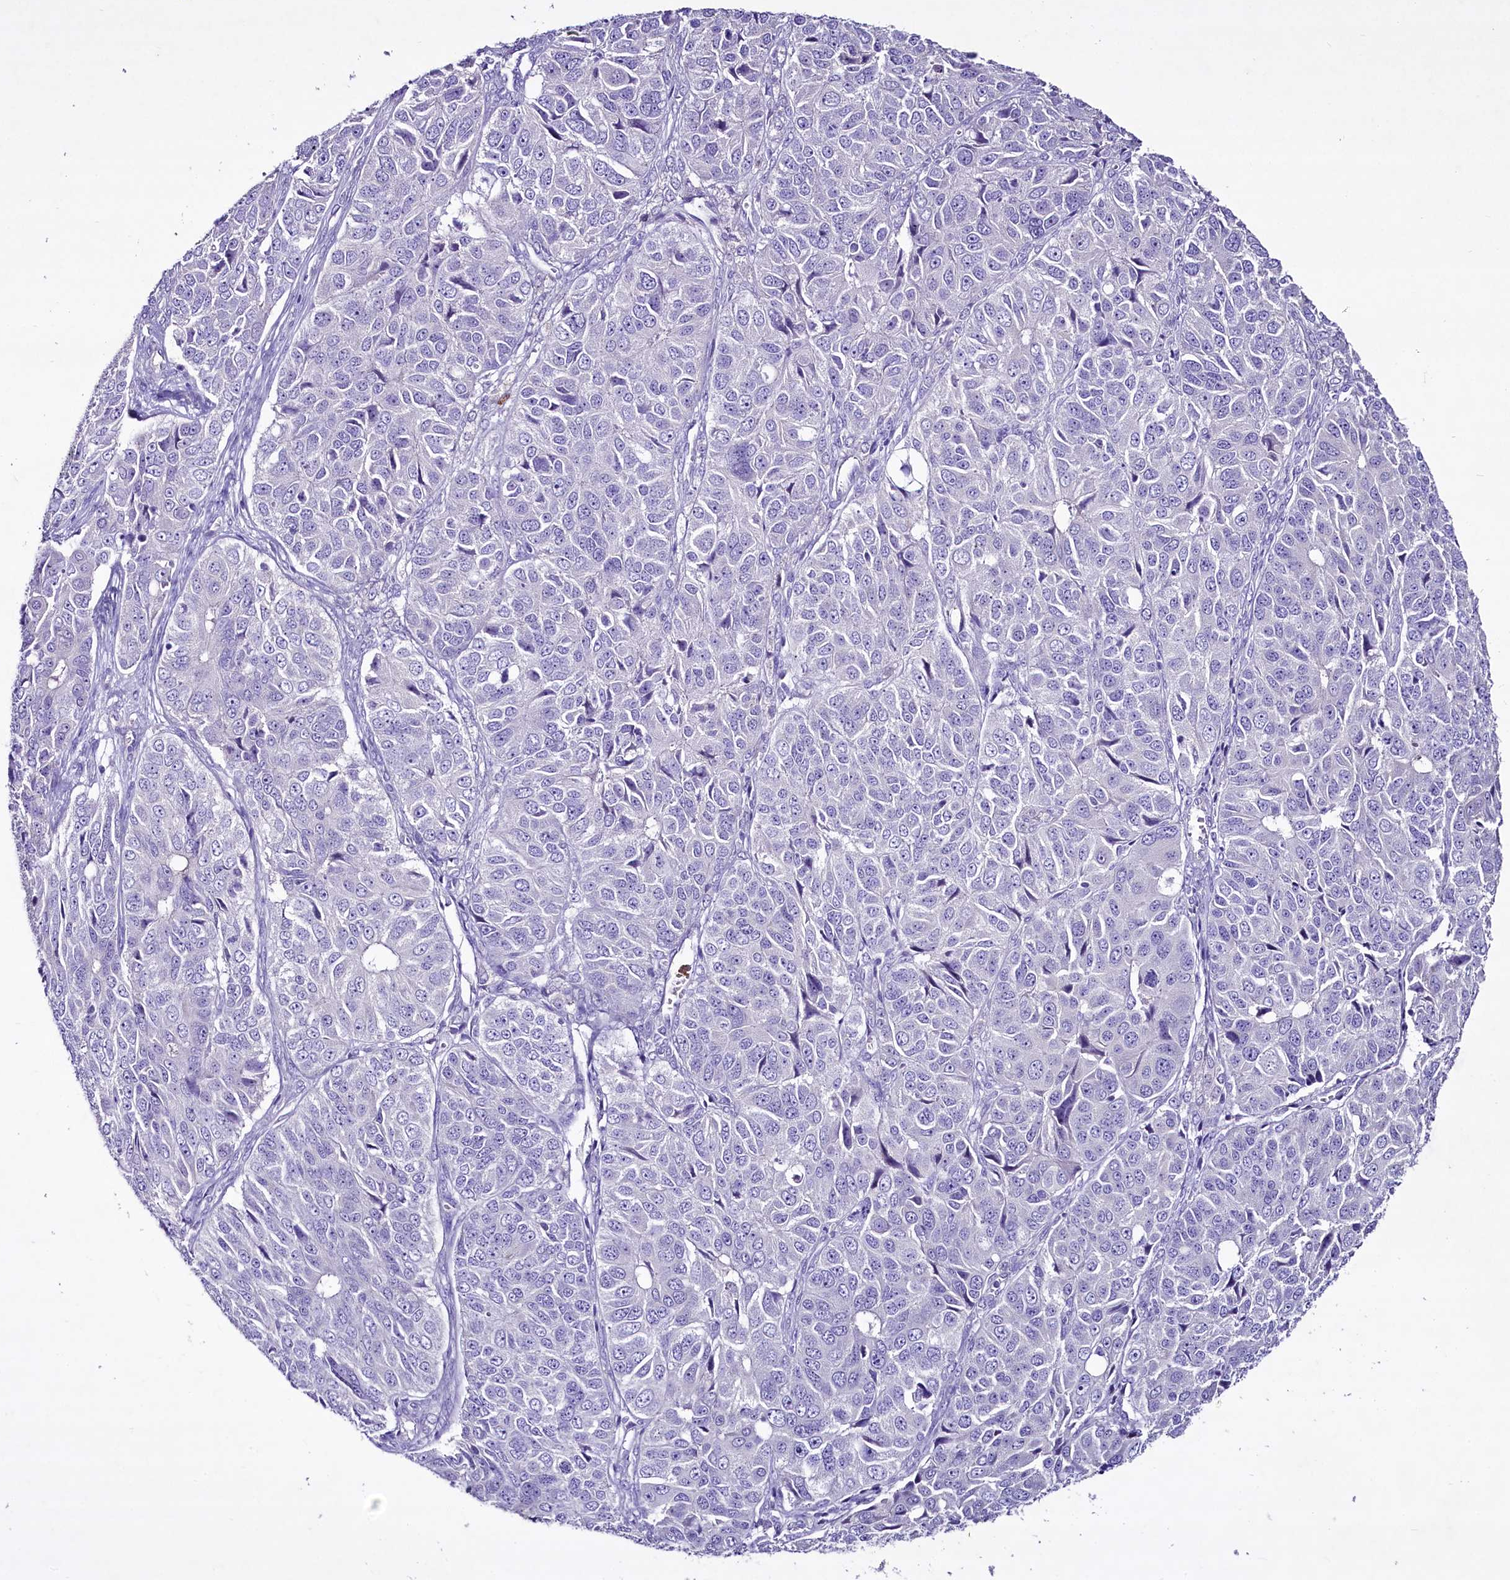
{"staining": {"intensity": "negative", "quantity": "none", "location": "none"}, "tissue": "ovarian cancer", "cell_type": "Tumor cells", "image_type": "cancer", "snomed": [{"axis": "morphology", "description": "Carcinoma, endometroid"}, {"axis": "topography", "description": "Ovary"}], "caption": "This micrograph is of ovarian cancer (endometroid carcinoma) stained with IHC to label a protein in brown with the nuclei are counter-stained blue. There is no staining in tumor cells.", "gene": "FAM209B", "patient": {"sex": "female", "age": 51}}